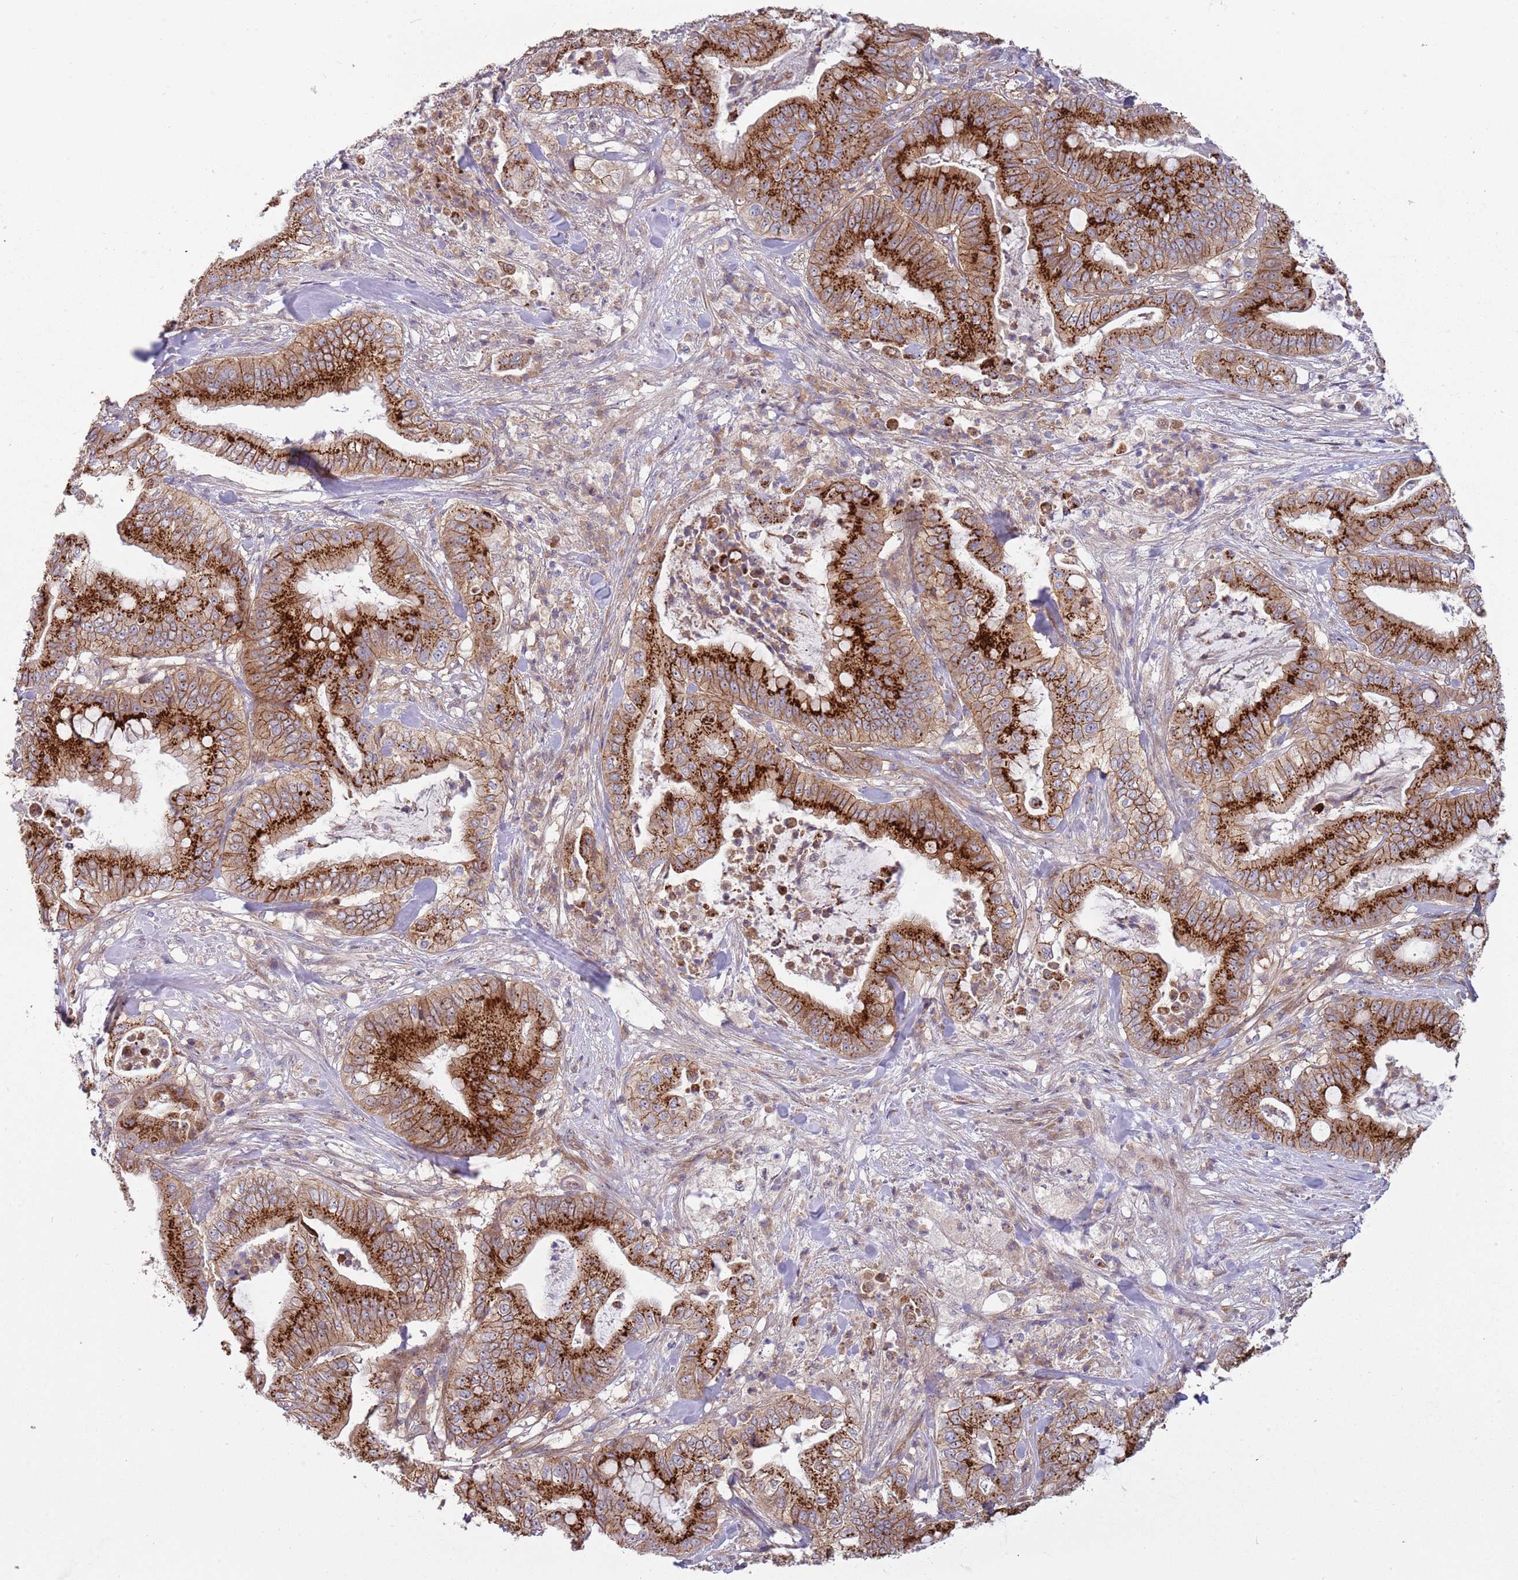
{"staining": {"intensity": "strong", "quantity": ">75%", "location": "cytoplasmic/membranous"}, "tissue": "pancreatic cancer", "cell_type": "Tumor cells", "image_type": "cancer", "snomed": [{"axis": "morphology", "description": "Adenocarcinoma, NOS"}, {"axis": "topography", "description": "Pancreas"}], "caption": "Immunohistochemical staining of adenocarcinoma (pancreatic) displays high levels of strong cytoplasmic/membranous protein positivity in approximately >75% of tumor cells.", "gene": "ITGB6", "patient": {"sex": "male", "age": 71}}